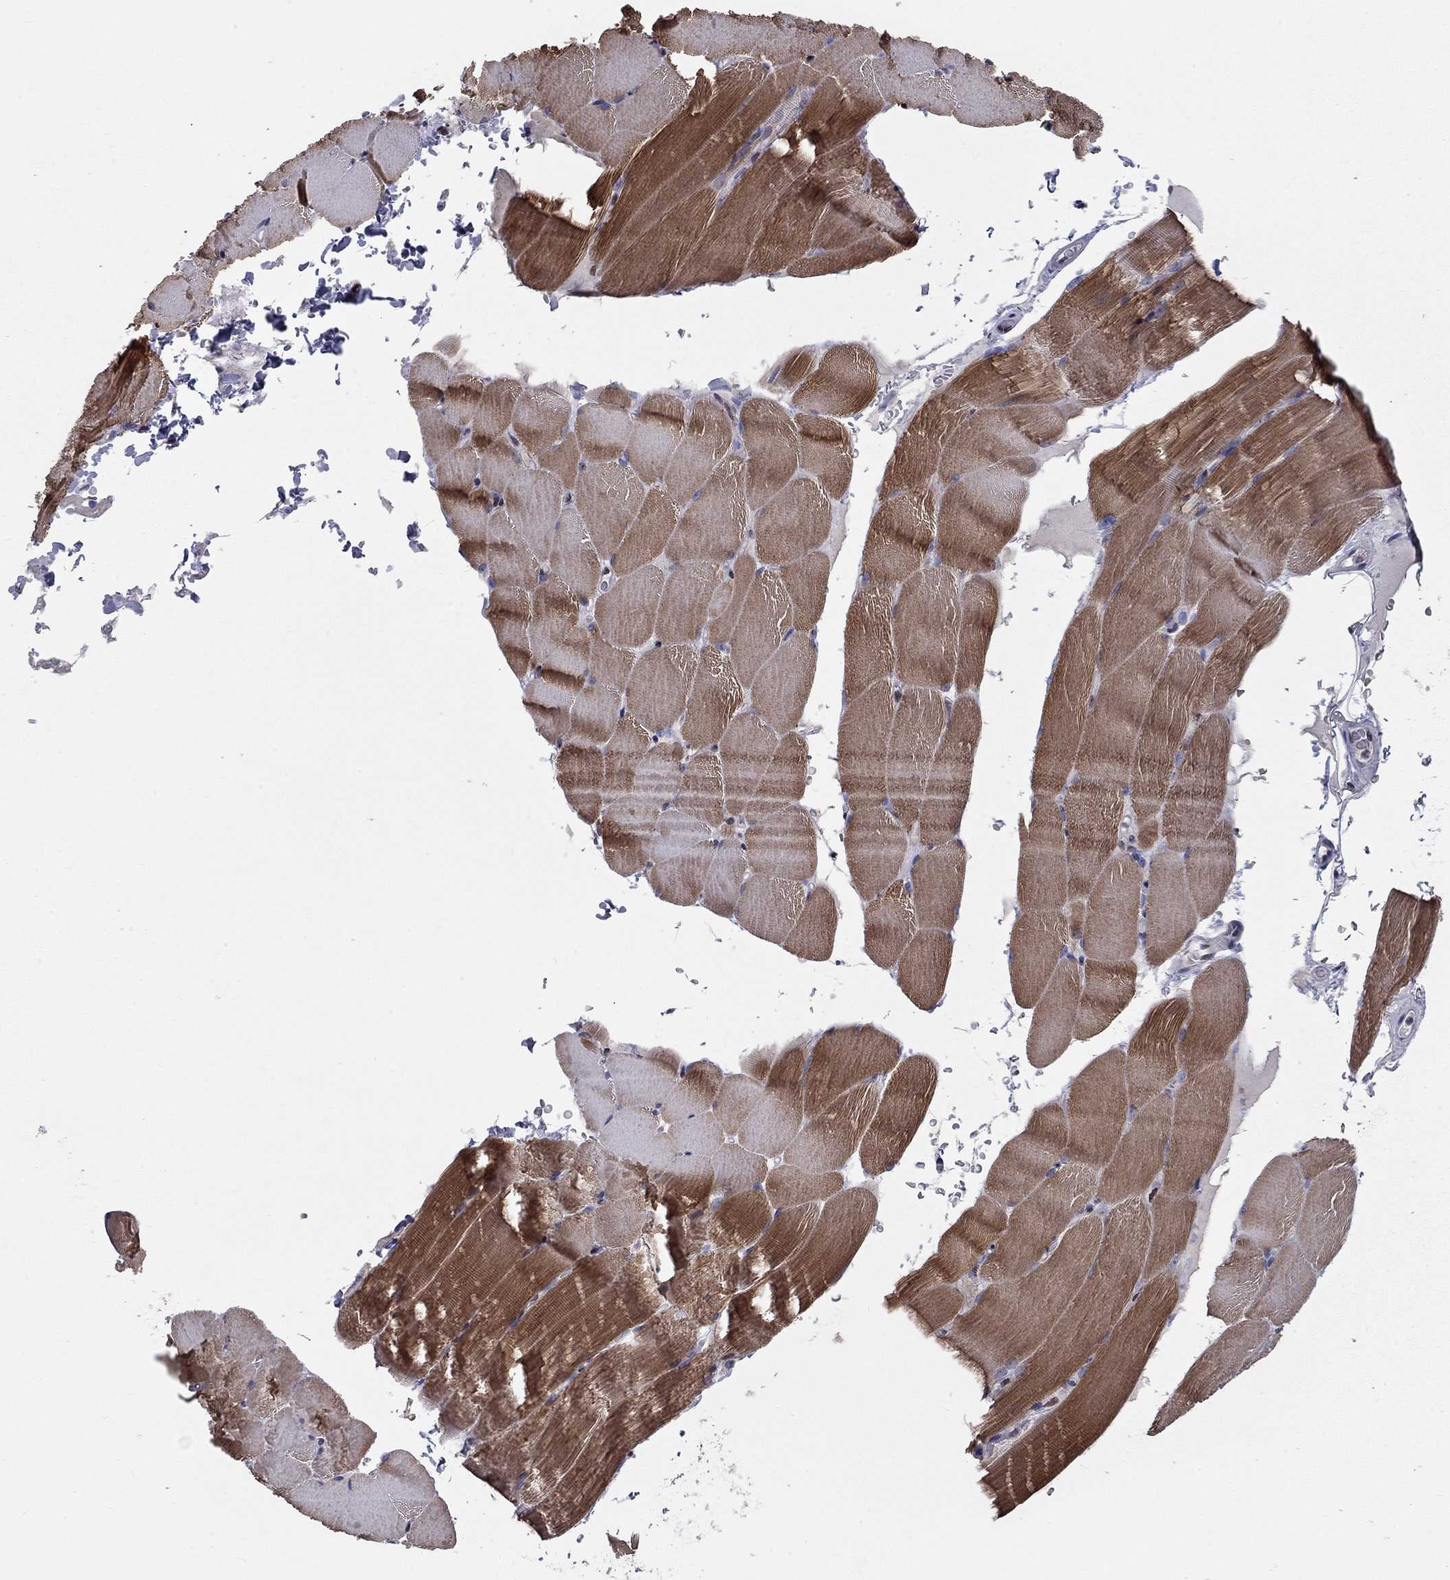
{"staining": {"intensity": "strong", "quantity": "25%-75%", "location": "cytoplasmic/membranous"}, "tissue": "skeletal muscle", "cell_type": "Myocytes", "image_type": "normal", "snomed": [{"axis": "morphology", "description": "Normal tissue, NOS"}, {"axis": "topography", "description": "Skeletal muscle"}], "caption": "Protein analysis of unremarkable skeletal muscle displays strong cytoplasmic/membranous staining in approximately 25%-75% of myocytes.", "gene": "ERN2", "patient": {"sex": "female", "age": 37}}